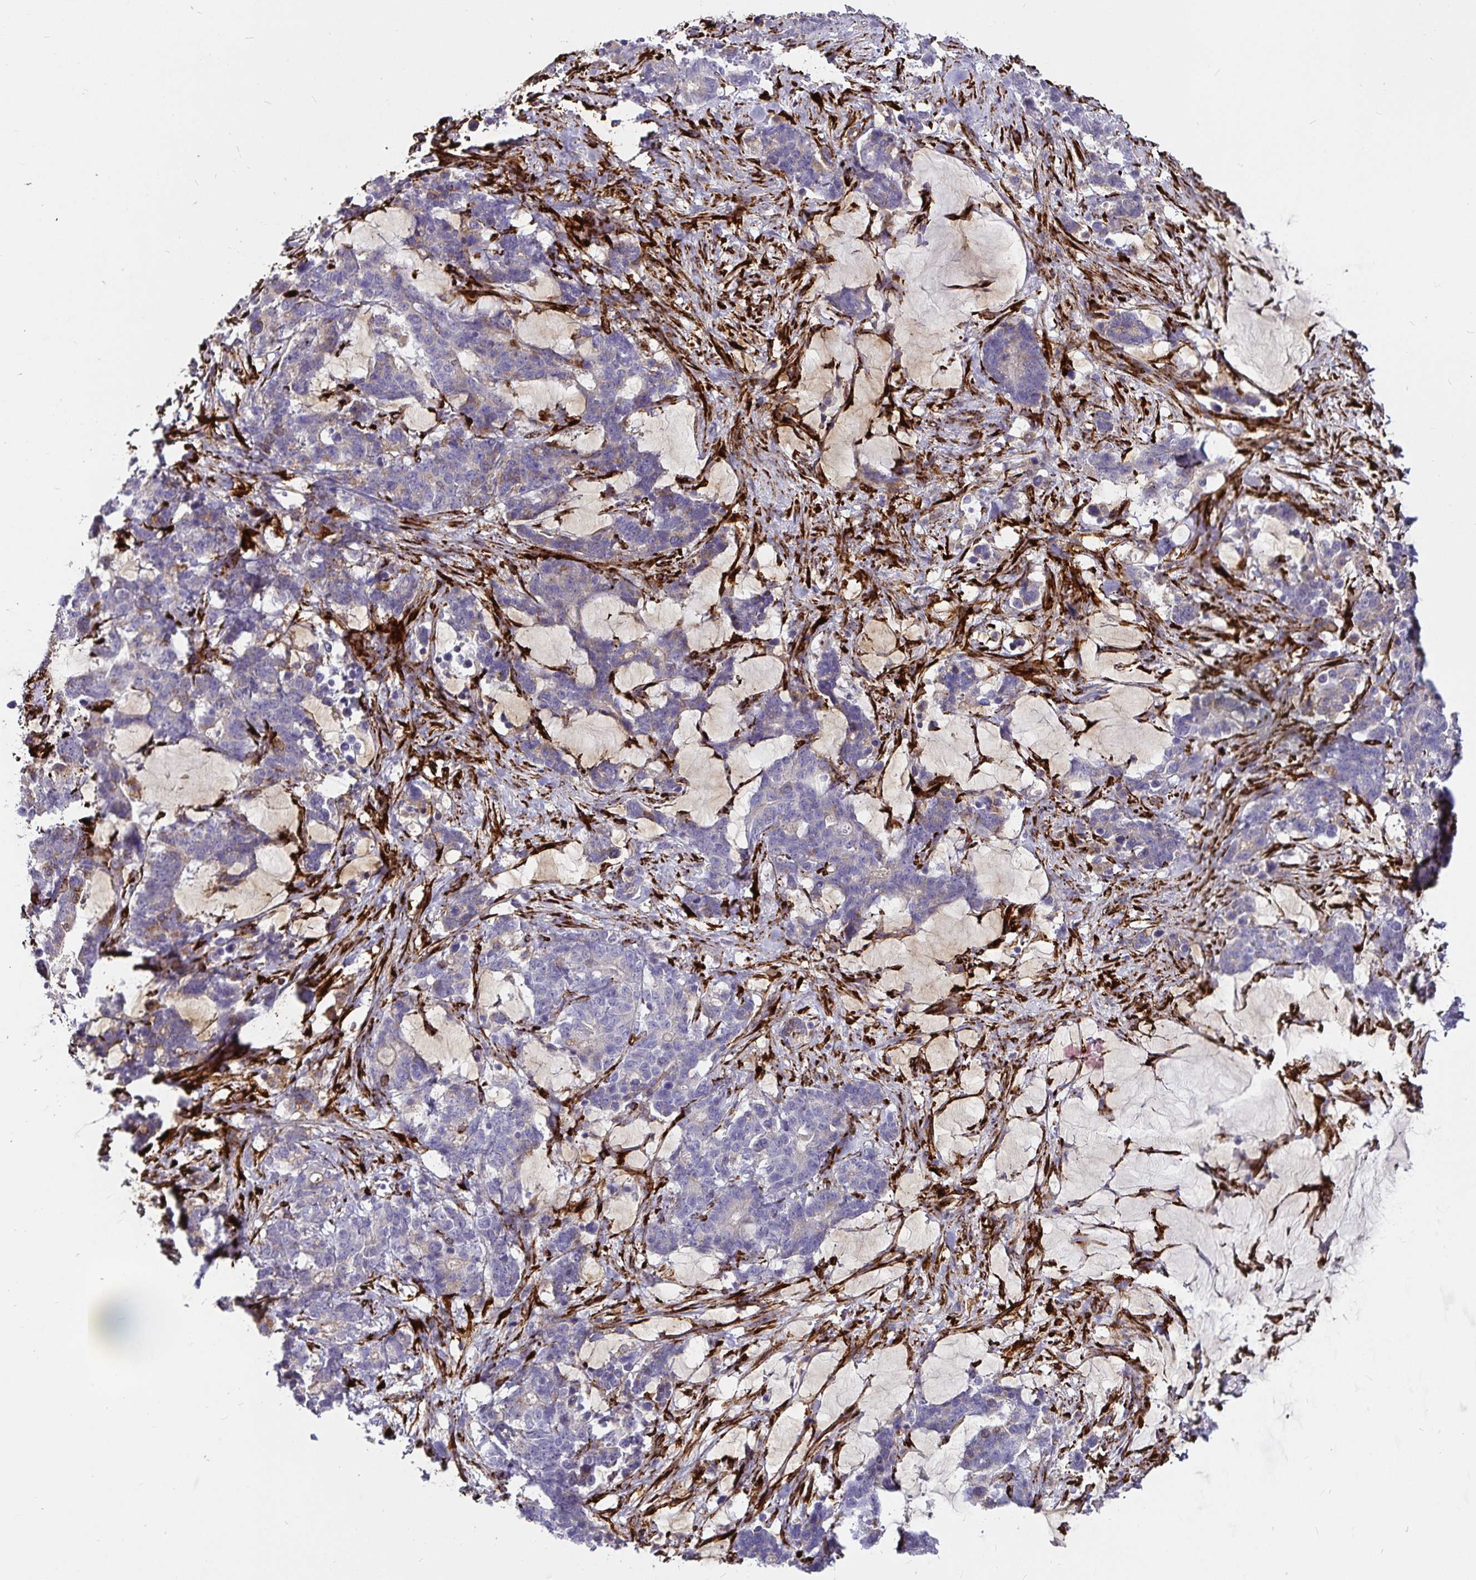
{"staining": {"intensity": "moderate", "quantity": "<25%", "location": "cytoplasmic/membranous"}, "tissue": "stomach cancer", "cell_type": "Tumor cells", "image_type": "cancer", "snomed": [{"axis": "morphology", "description": "Normal tissue, NOS"}, {"axis": "morphology", "description": "Adenocarcinoma, NOS"}, {"axis": "topography", "description": "Stomach"}], "caption": "Protein expression by immunohistochemistry (IHC) reveals moderate cytoplasmic/membranous staining in about <25% of tumor cells in stomach cancer.", "gene": "P4HA2", "patient": {"sex": "female", "age": 64}}